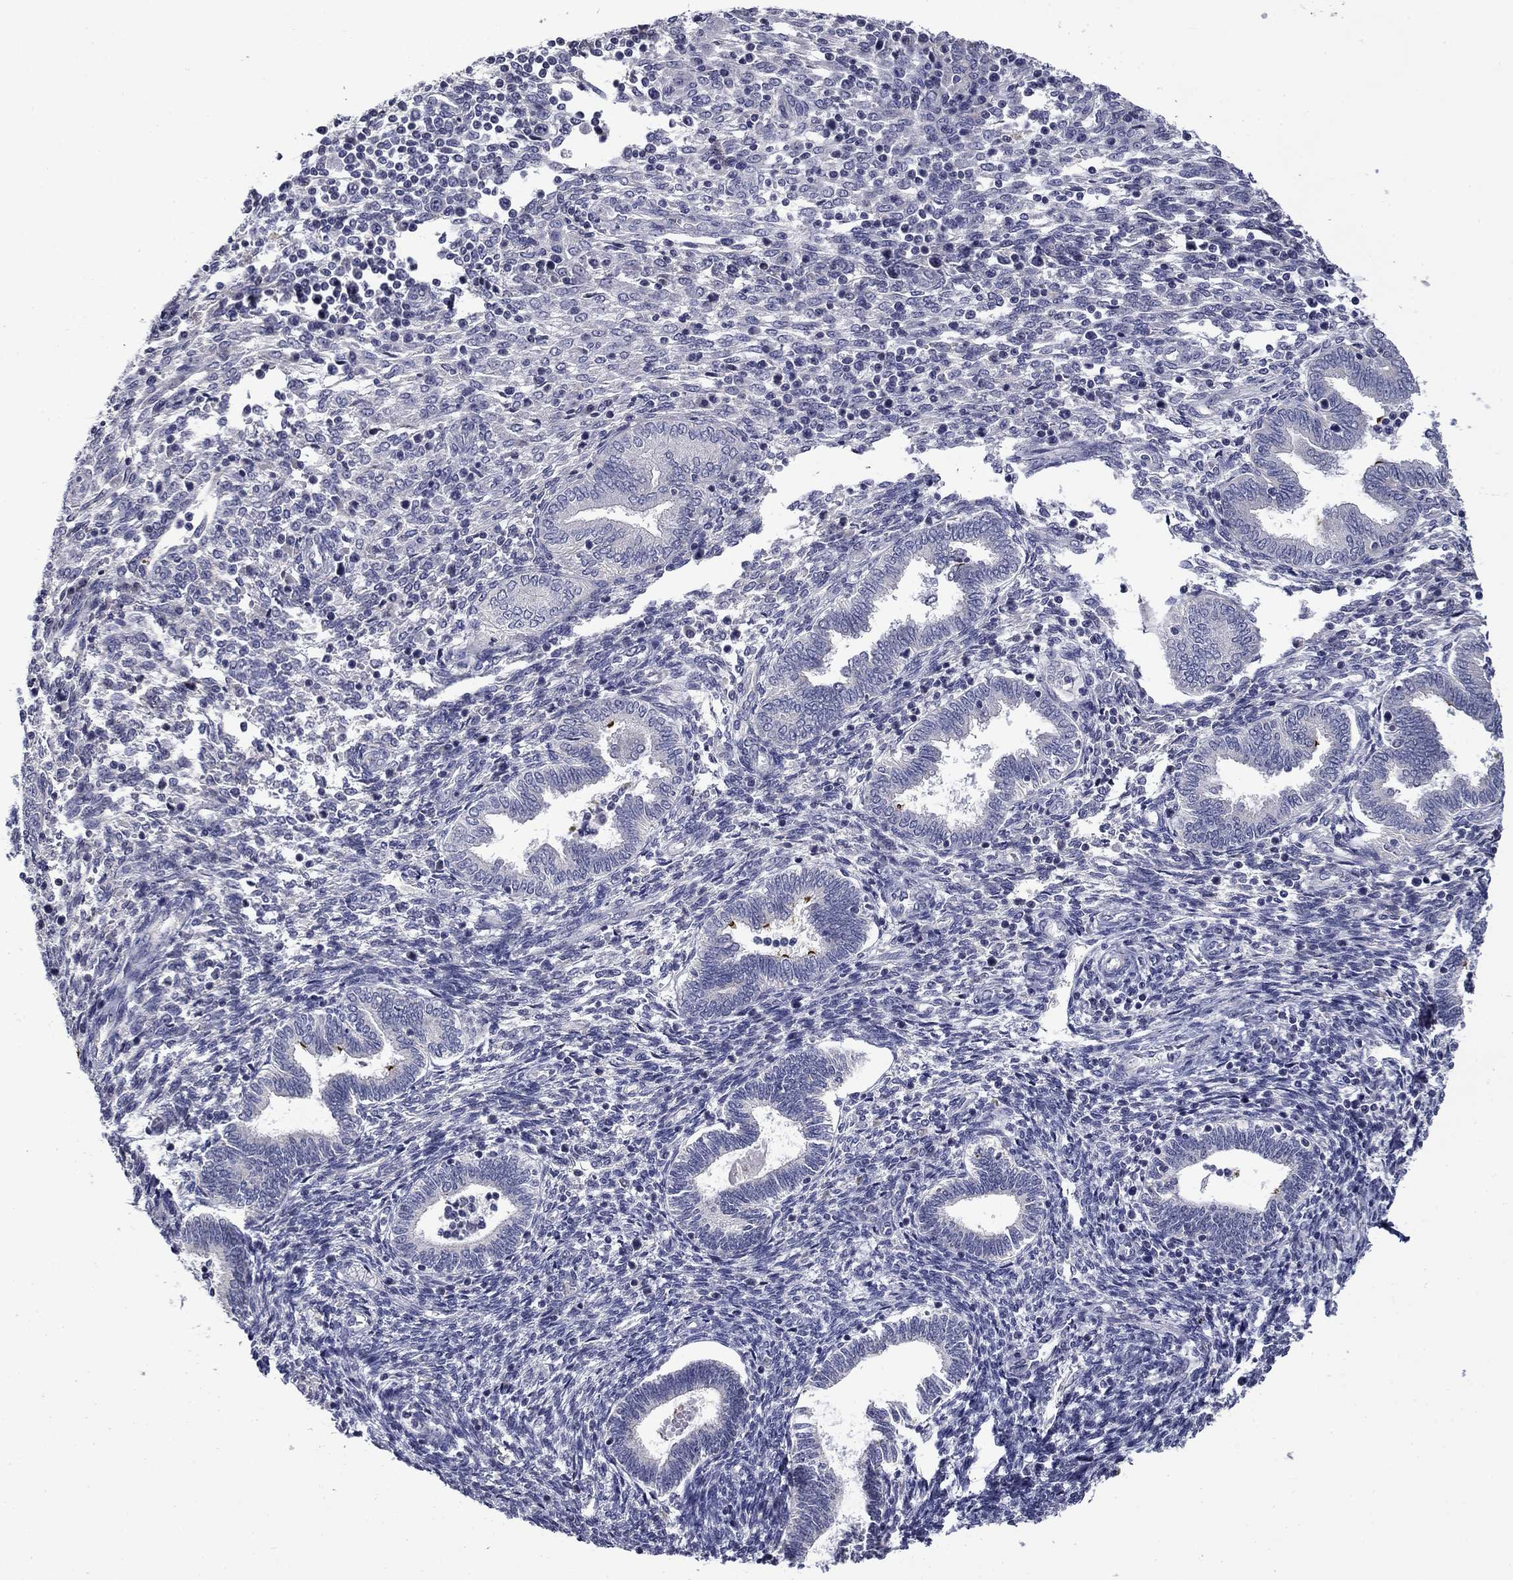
{"staining": {"intensity": "negative", "quantity": "none", "location": "none"}, "tissue": "endometrium", "cell_type": "Cells in endometrial stroma", "image_type": "normal", "snomed": [{"axis": "morphology", "description": "Normal tissue, NOS"}, {"axis": "topography", "description": "Endometrium"}], "caption": "The immunohistochemistry (IHC) histopathology image has no significant staining in cells in endometrial stroma of endometrium.", "gene": "SPATA7", "patient": {"sex": "female", "age": 42}}